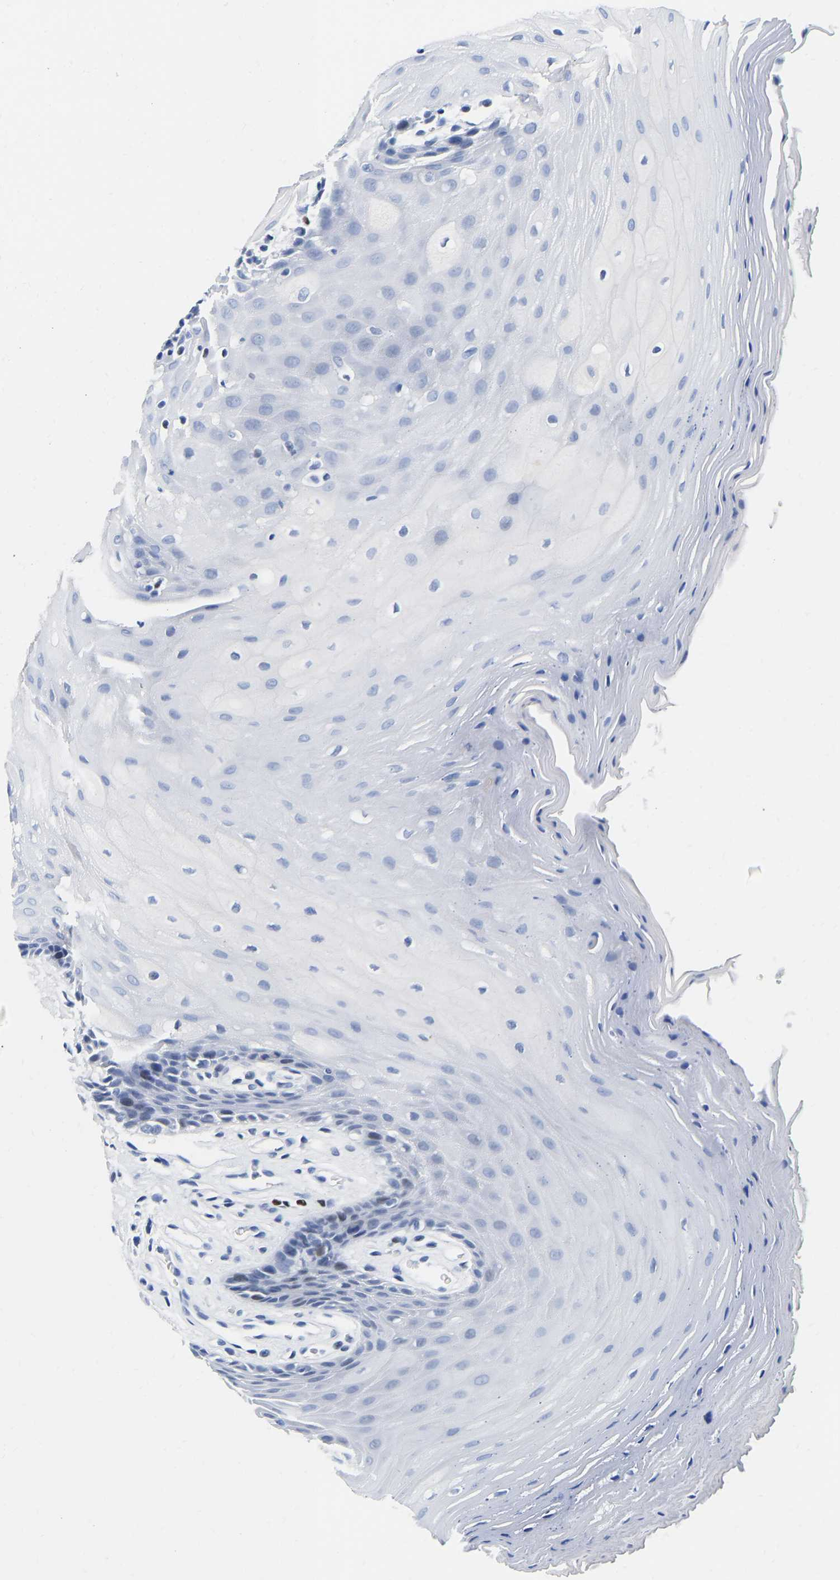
{"staining": {"intensity": "negative", "quantity": "none", "location": "none"}, "tissue": "oral mucosa", "cell_type": "Squamous epithelial cells", "image_type": "normal", "snomed": [{"axis": "morphology", "description": "Normal tissue, NOS"}, {"axis": "morphology", "description": "Squamous cell carcinoma, NOS"}, {"axis": "topography", "description": "Oral tissue"}, {"axis": "topography", "description": "Head-Neck"}], "caption": "IHC photomicrograph of benign oral mucosa stained for a protein (brown), which shows no staining in squamous epithelial cells. (Brightfield microscopy of DAB (3,3'-diaminobenzidine) immunohistochemistry at high magnification).", "gene": "TCF7", "patient": {"sex": "male", "age": 71}}